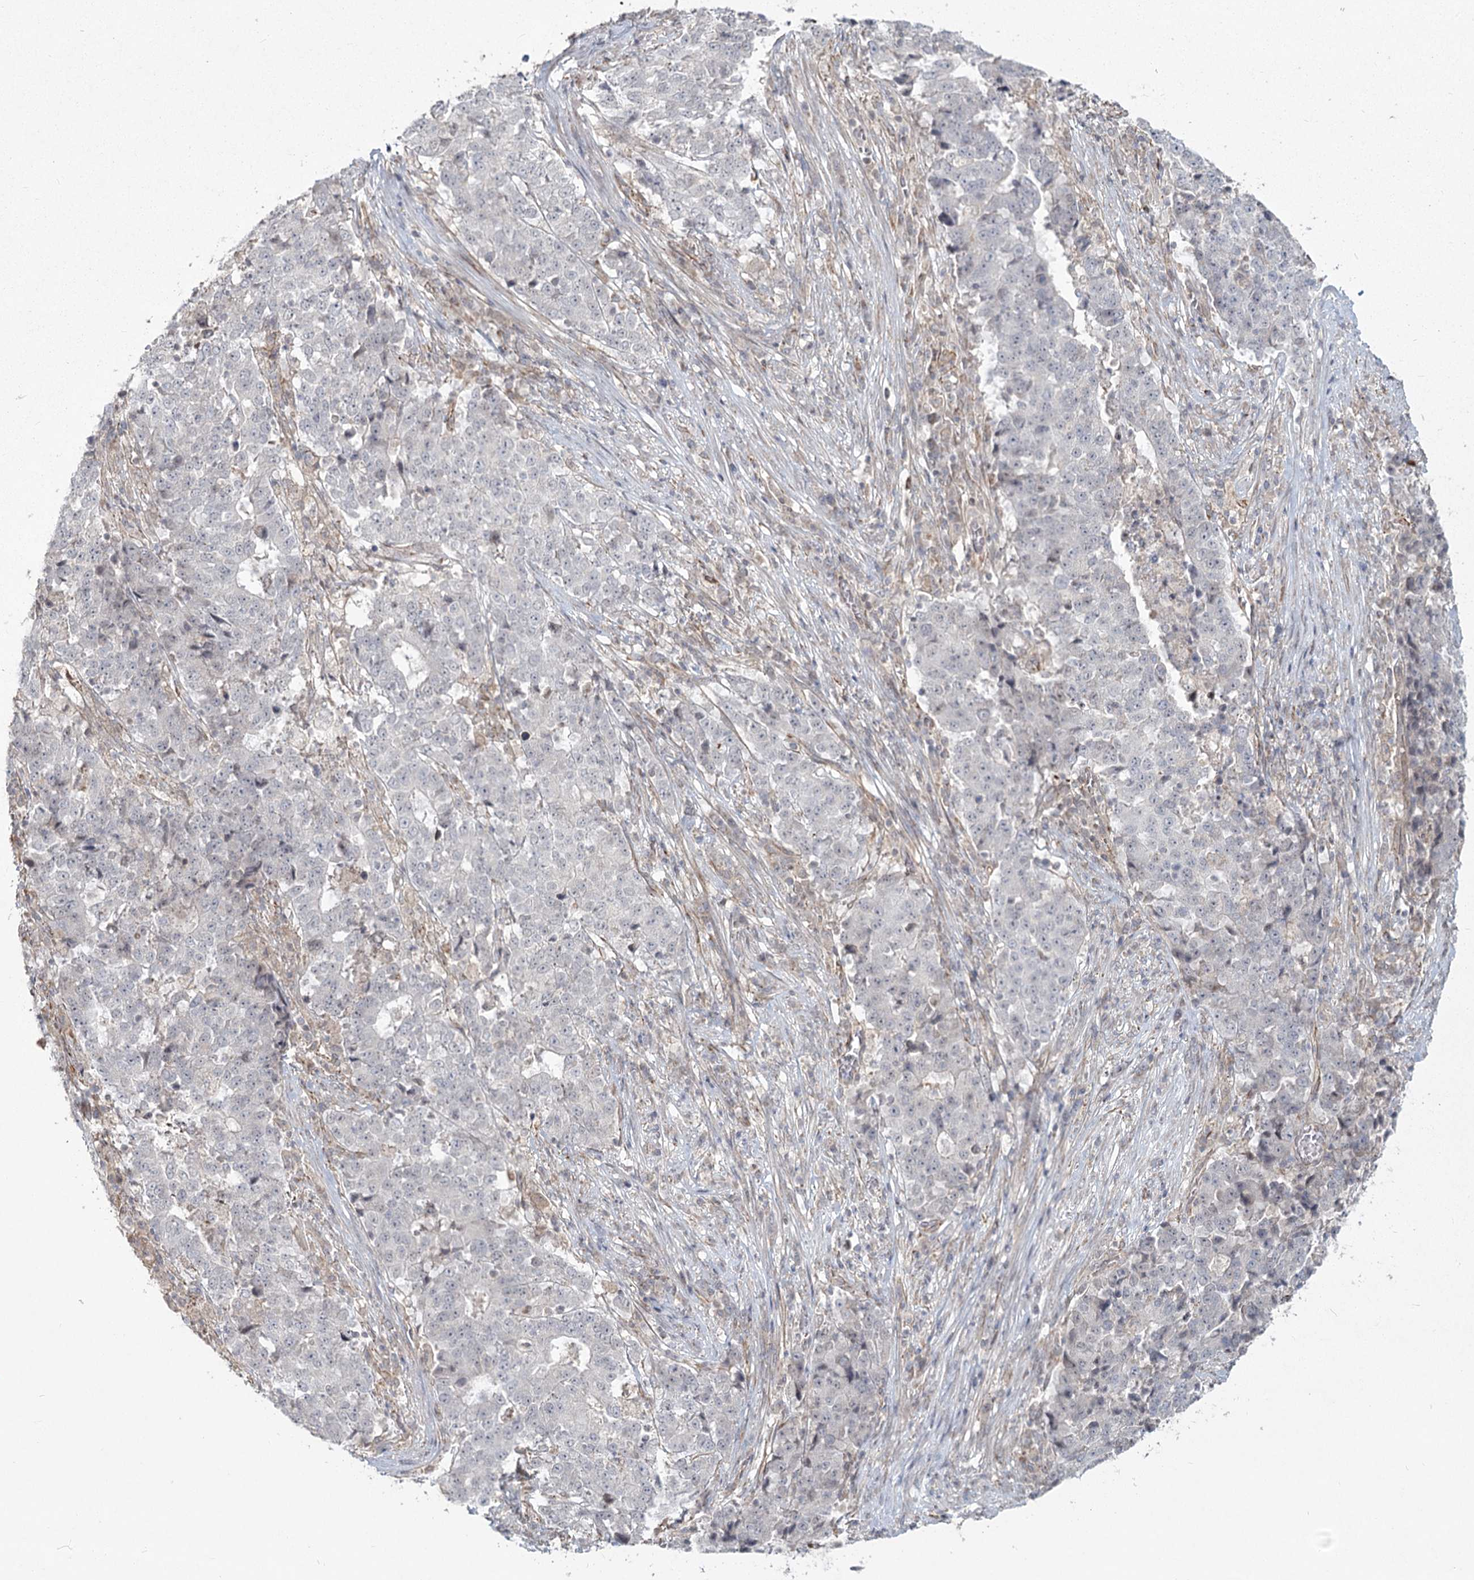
{"staining": {"intensity": "negative", "quantity": "none", "location": "none"}, "tissue": "stomach cancer", "cell_type": "Tumor cells", "image_type": "cancer", "snomed": [{"axis": "morphology", "description": "Adenocarcinoma, NOS"}, {"axis": "topography", "description": "Stomach"}], "caption": "High magnification brightfield microscopy of stomach cancer stained with DAB (brown) and counterstained with hematoxylin (blue): tumor cells show no significant staining. (DAB (3,3'-diaminobenzidine) IHC, high magnification).", "gene": "AP2M1", "patient": {"sex": "male", "age": 59}}